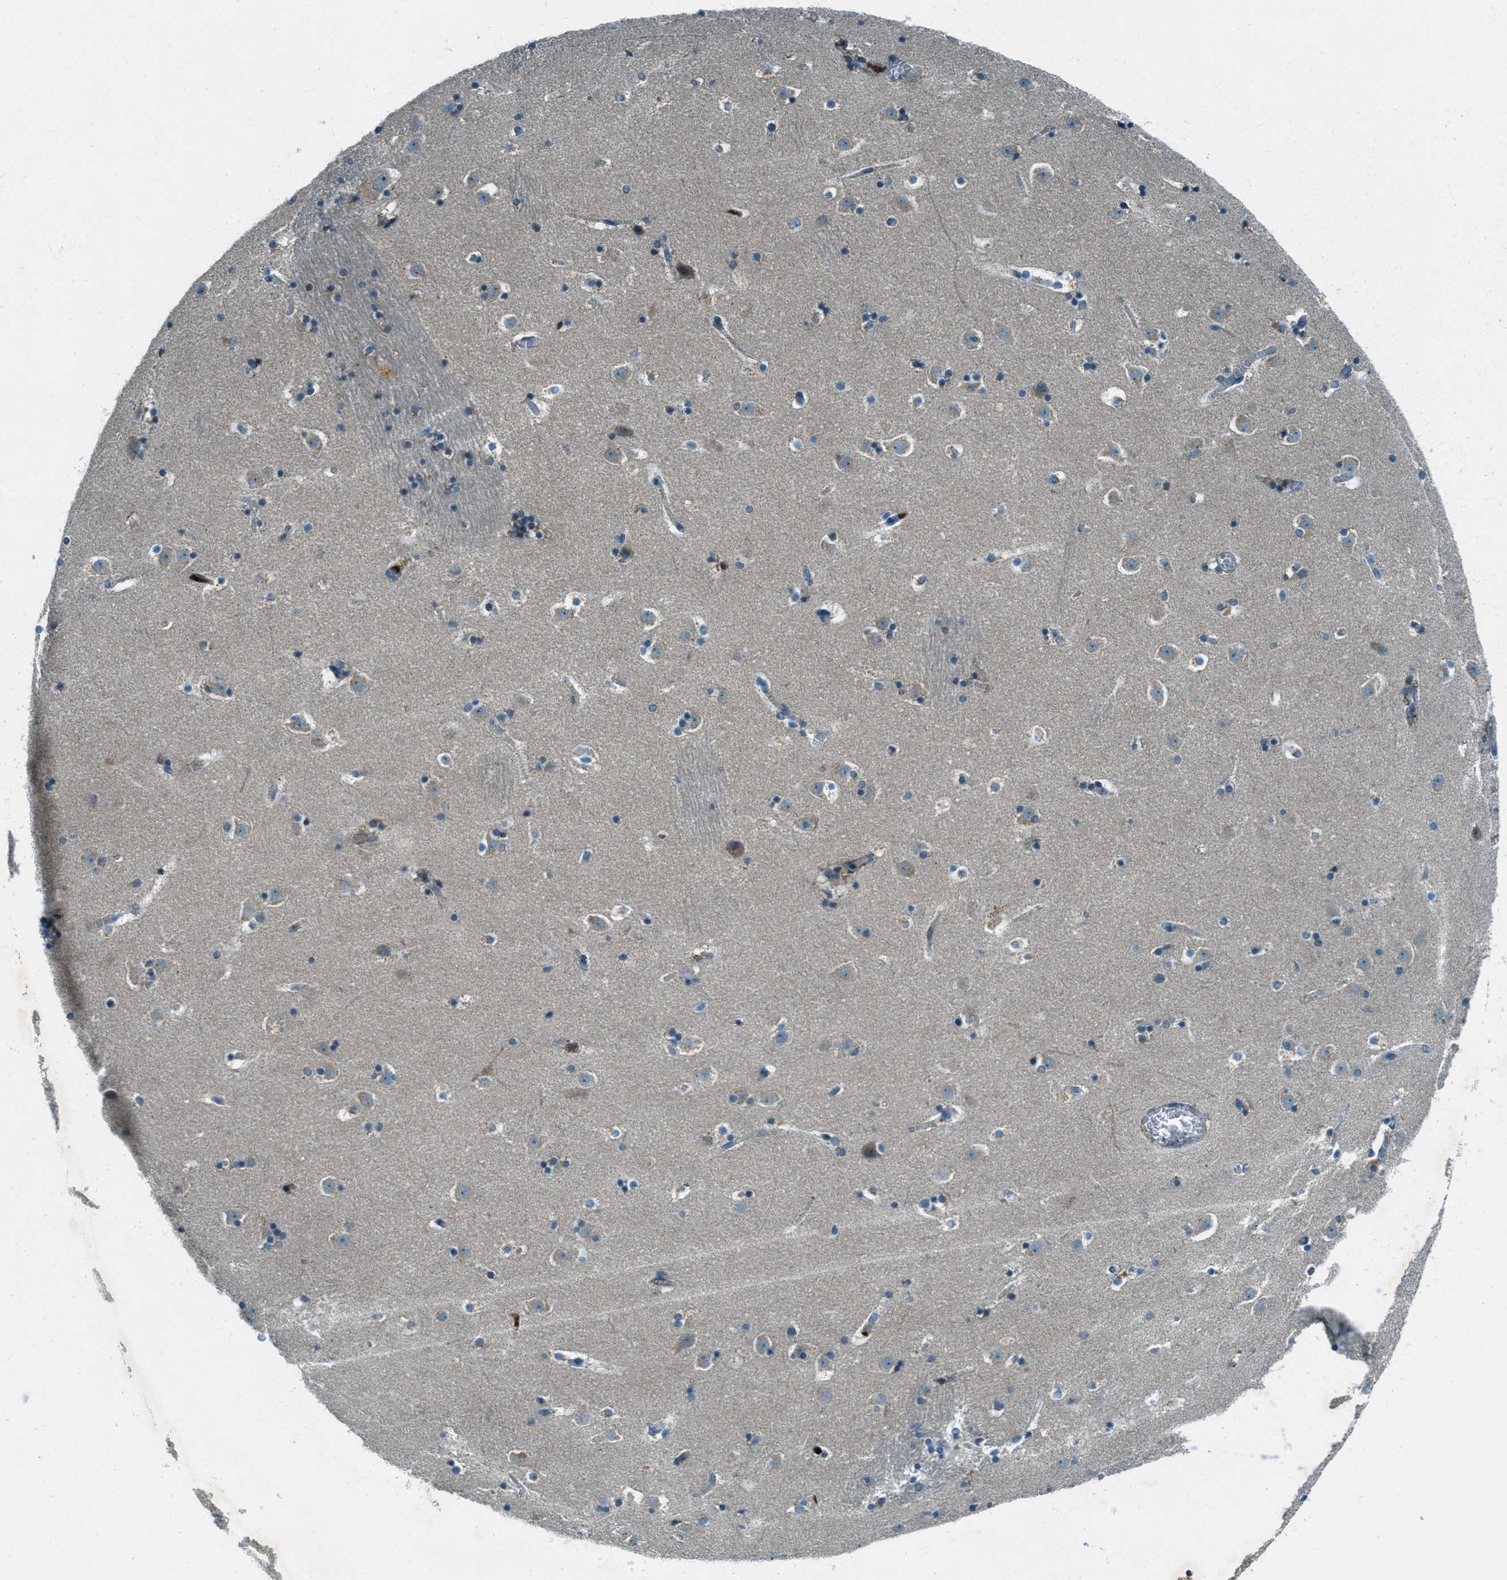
{"staining": {"intensity": "moderate", "quantity": "<25%", "location": "cytoplasmic/membranous"}, "tissue": "caudate", "cell_type": "Glial cells", "image_type": "normal", "snomed": [{"axis": "morphology", "description": "Normal tissue, NOS"}, {"axis": "topography", "description": "Lateral ventricle wall"}], "caption": "Glial cells show low levels of moderate cytoplasmic/membranous positivity in about <25% of cells in benign human caudate. Immunohistochemistry (ihc) stains the protein of interest in brown and the nuclei are stained blue.", "gene": "FAR1", "patient": {"sex": "male", "age": 45}}